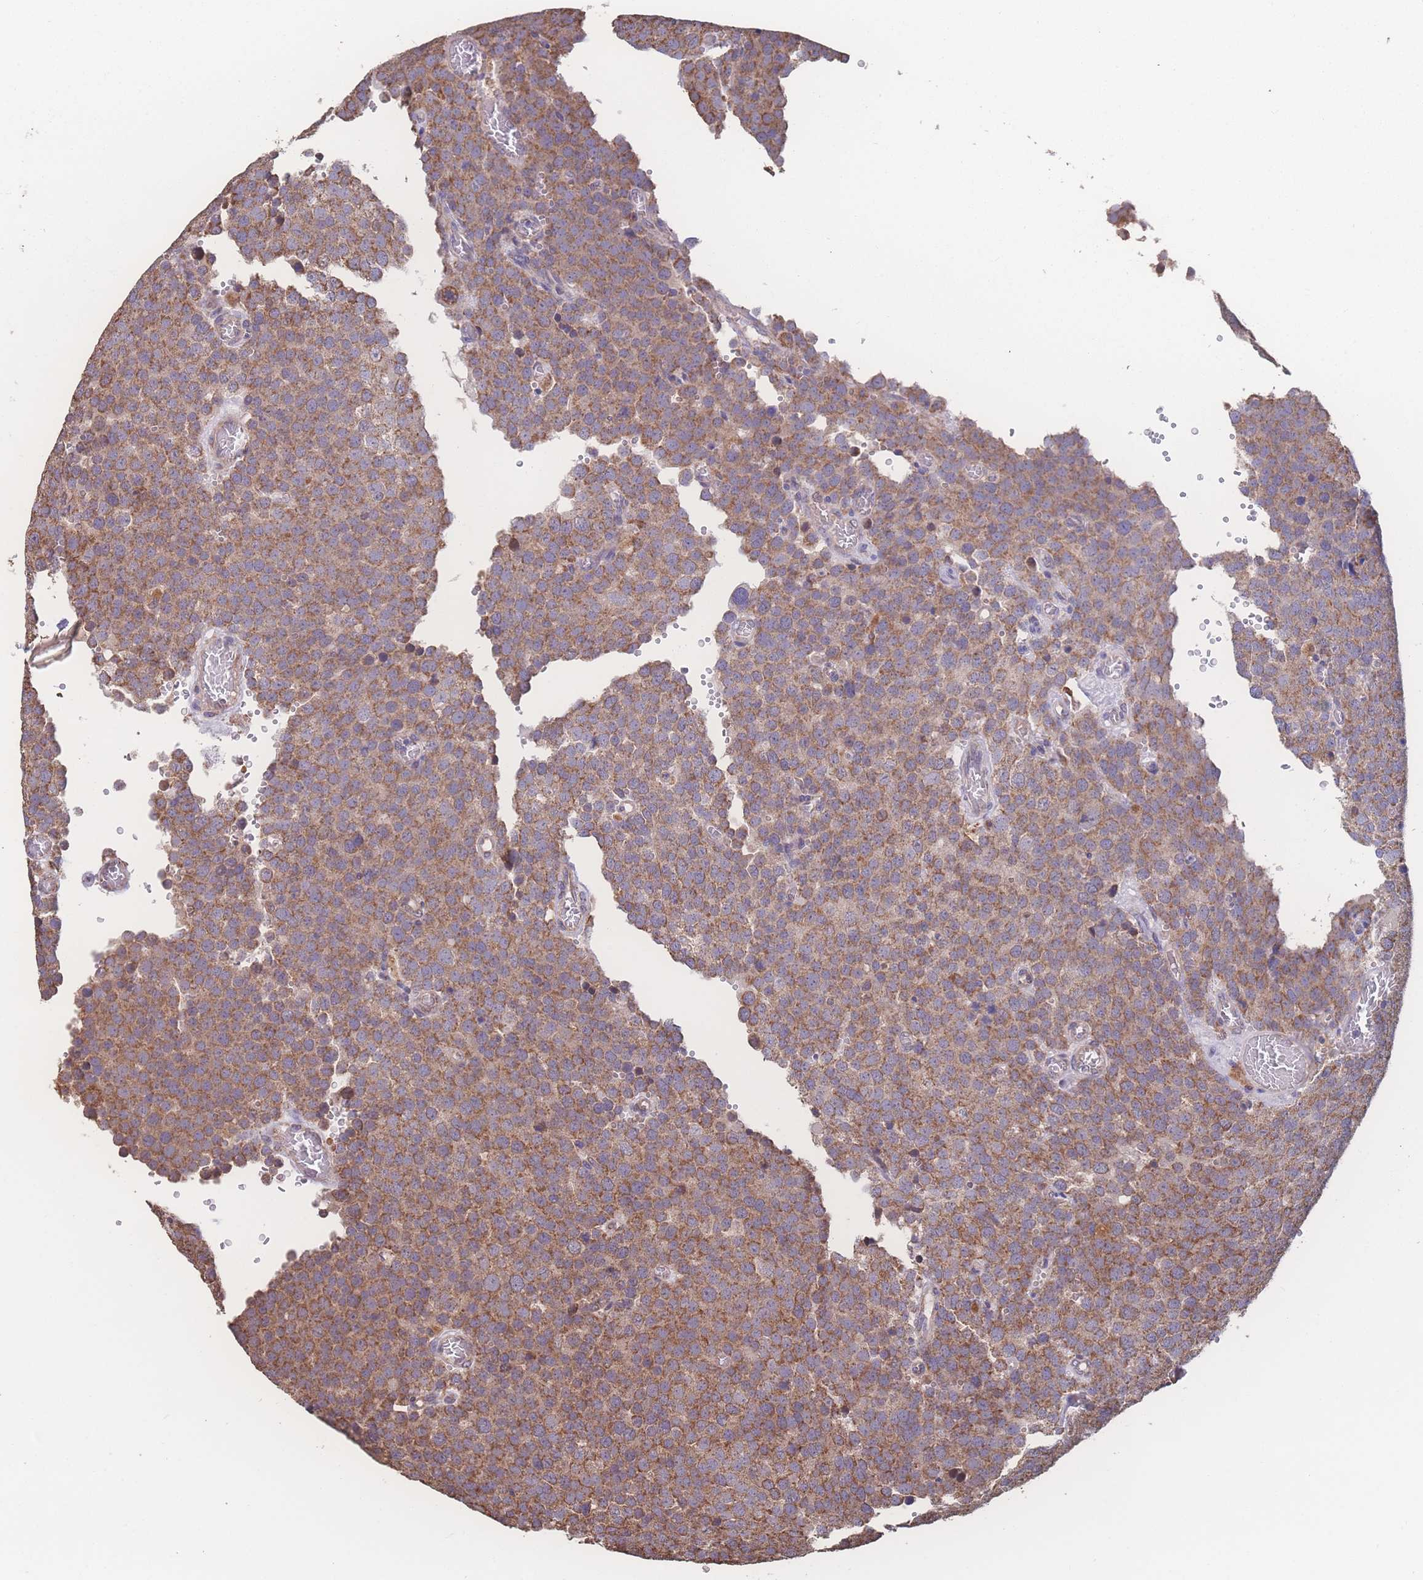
{"staining": {"intensity": "moderate", "quantity": ">75%", "location": "cytoplasmic/membranous"}, "tissue": "testis cancer", "cell_type": "Tumor cells", "image_type": "cancer", "snomed": [{"axis": "morphology", "description": "Normal tissue, NOS"}, {"axis": "morphology", "description": "Seminoma, NOS"}, {"axis": "topography", "description": "Testis"}], "caption": "Testis cancer tissue shows moderate cytoplasmic/membranous staining in about >75% of tumor cells", "gene": "SGSM3", "patient": {"sex": "male", "age": 71}}